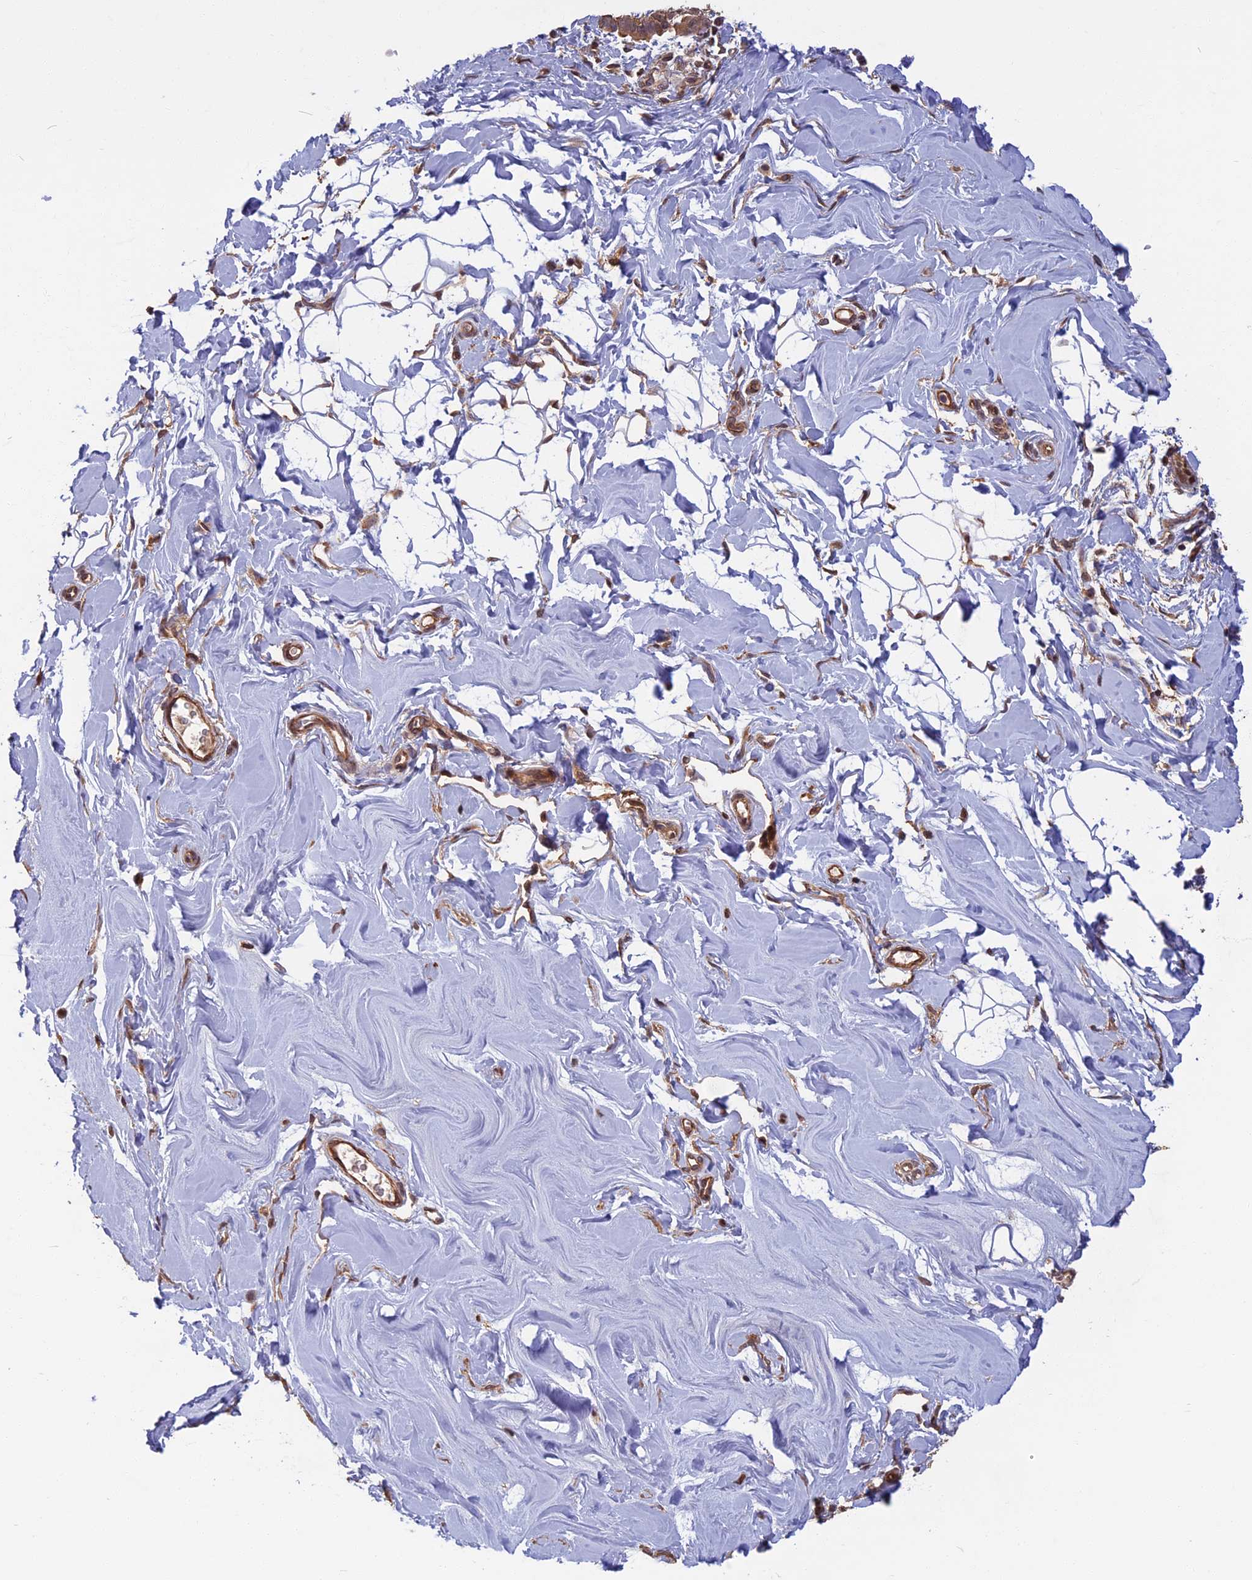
{"staining": {"intensity": "negative", "quantity": "none", "location": "none"}, "tissue": "adipose tissue", "cell_type": "Adipocytes", "image_type": "normal", "snomed": [{"axis": "morphology", "description": "Normal tissue, NOS"}, {"axis": "topography", "description": "Breast"}], "caption": "Histopathology image shows no protein expression in adipocytes of unremarkable adipose tissue.", "gene": "SPG11", "patient": {"sex": "female", "age": 26}}